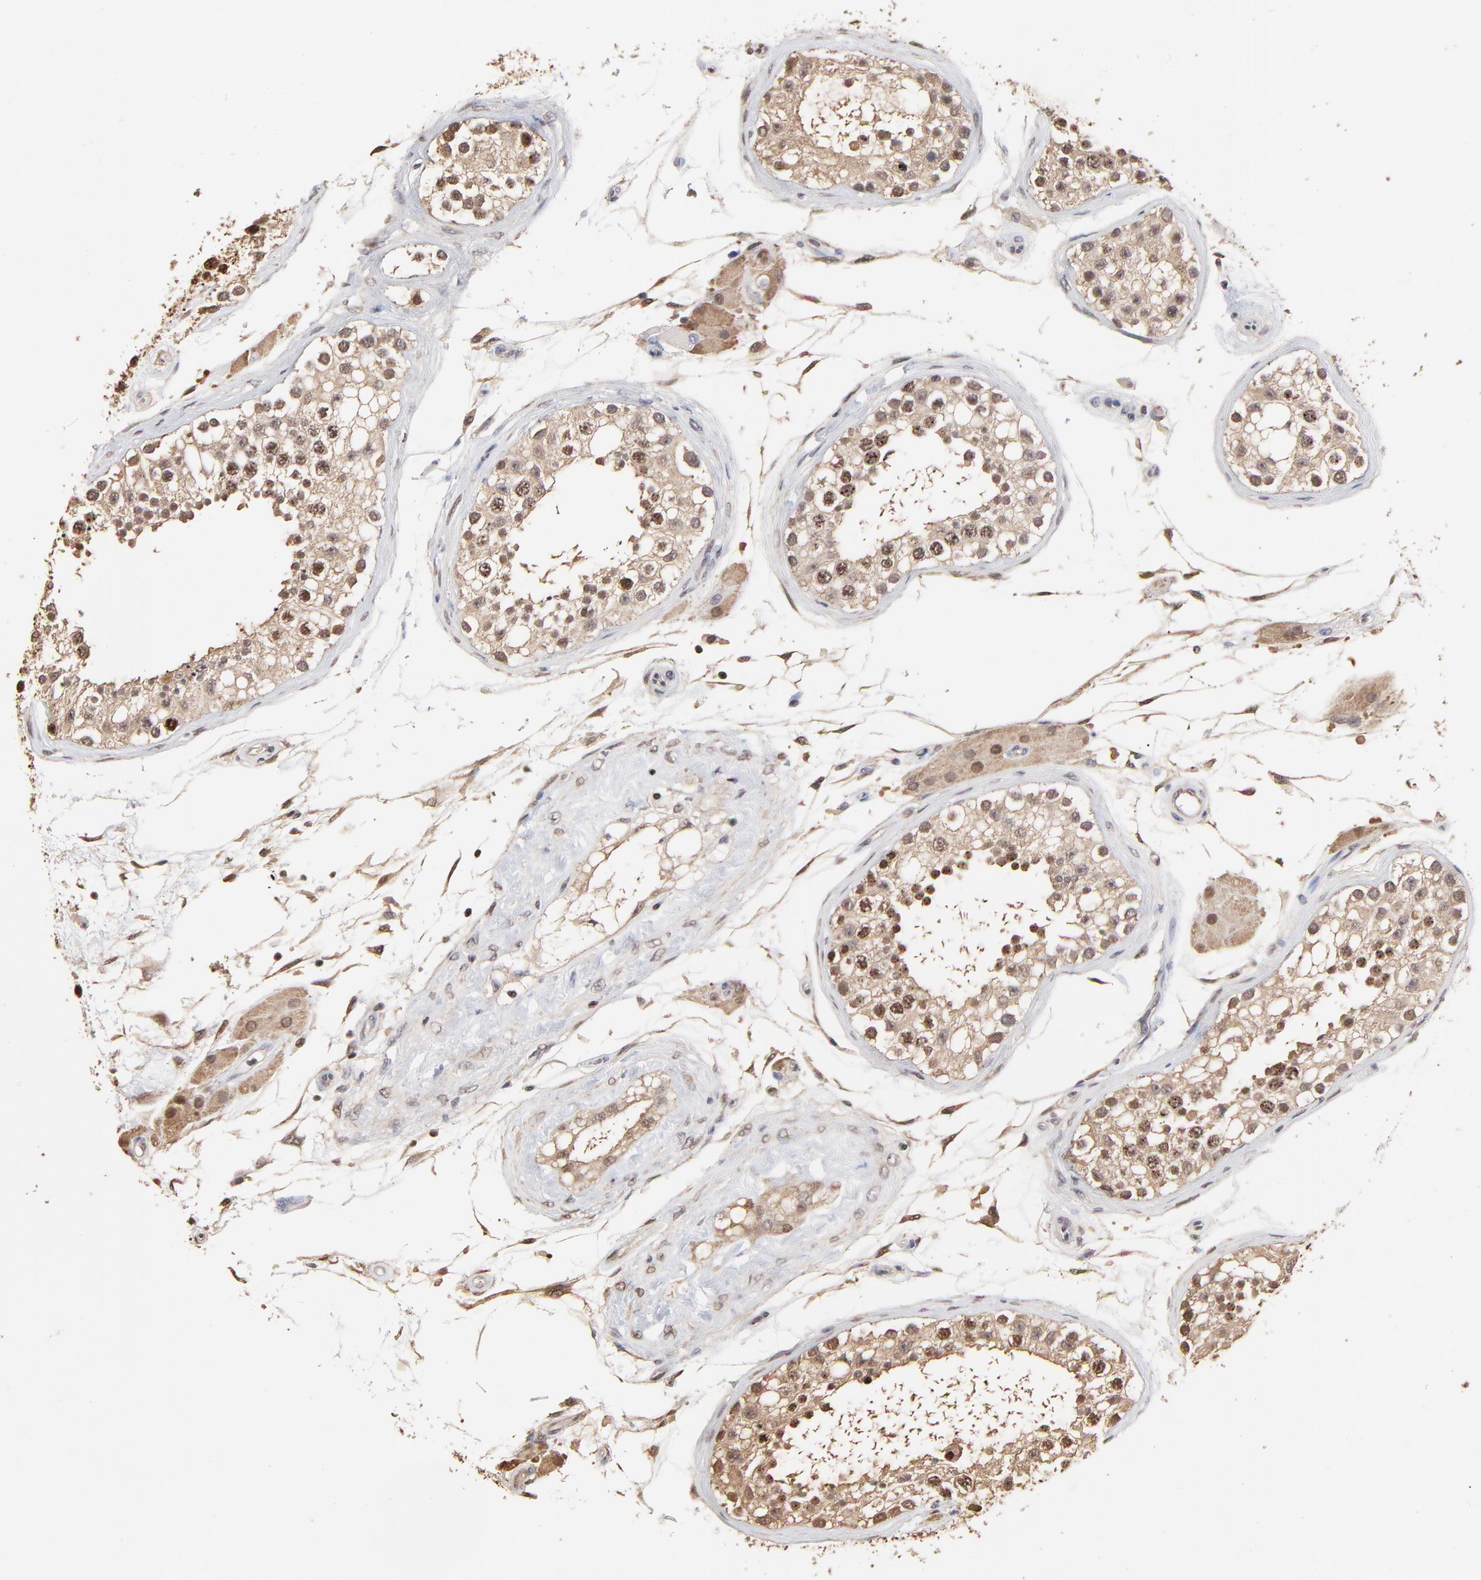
{"staining": {"intensity": "moderate", "quantity": "25%-75%", "location": "nuclear"}, "tissue": "testis", "cell_type": "Cells in seminiferous ducts", "image_type": "normal", "snomed": [{"axis": "morphology", "description": "Normal tissue, NOS"}, {"axis": "topography", "description": "Testis"}], "caption": "Cells in seminiferous ducts exhibit moderate nuclear expression in about 25%-75% of cells in benign testis. The protein is stained brown, and the nuclei are stained in blue (DAB IHC with brightfield microscopy, high magnification).", "gene": "BIRC5", "patient": {"sex": "male", "age": 68}}